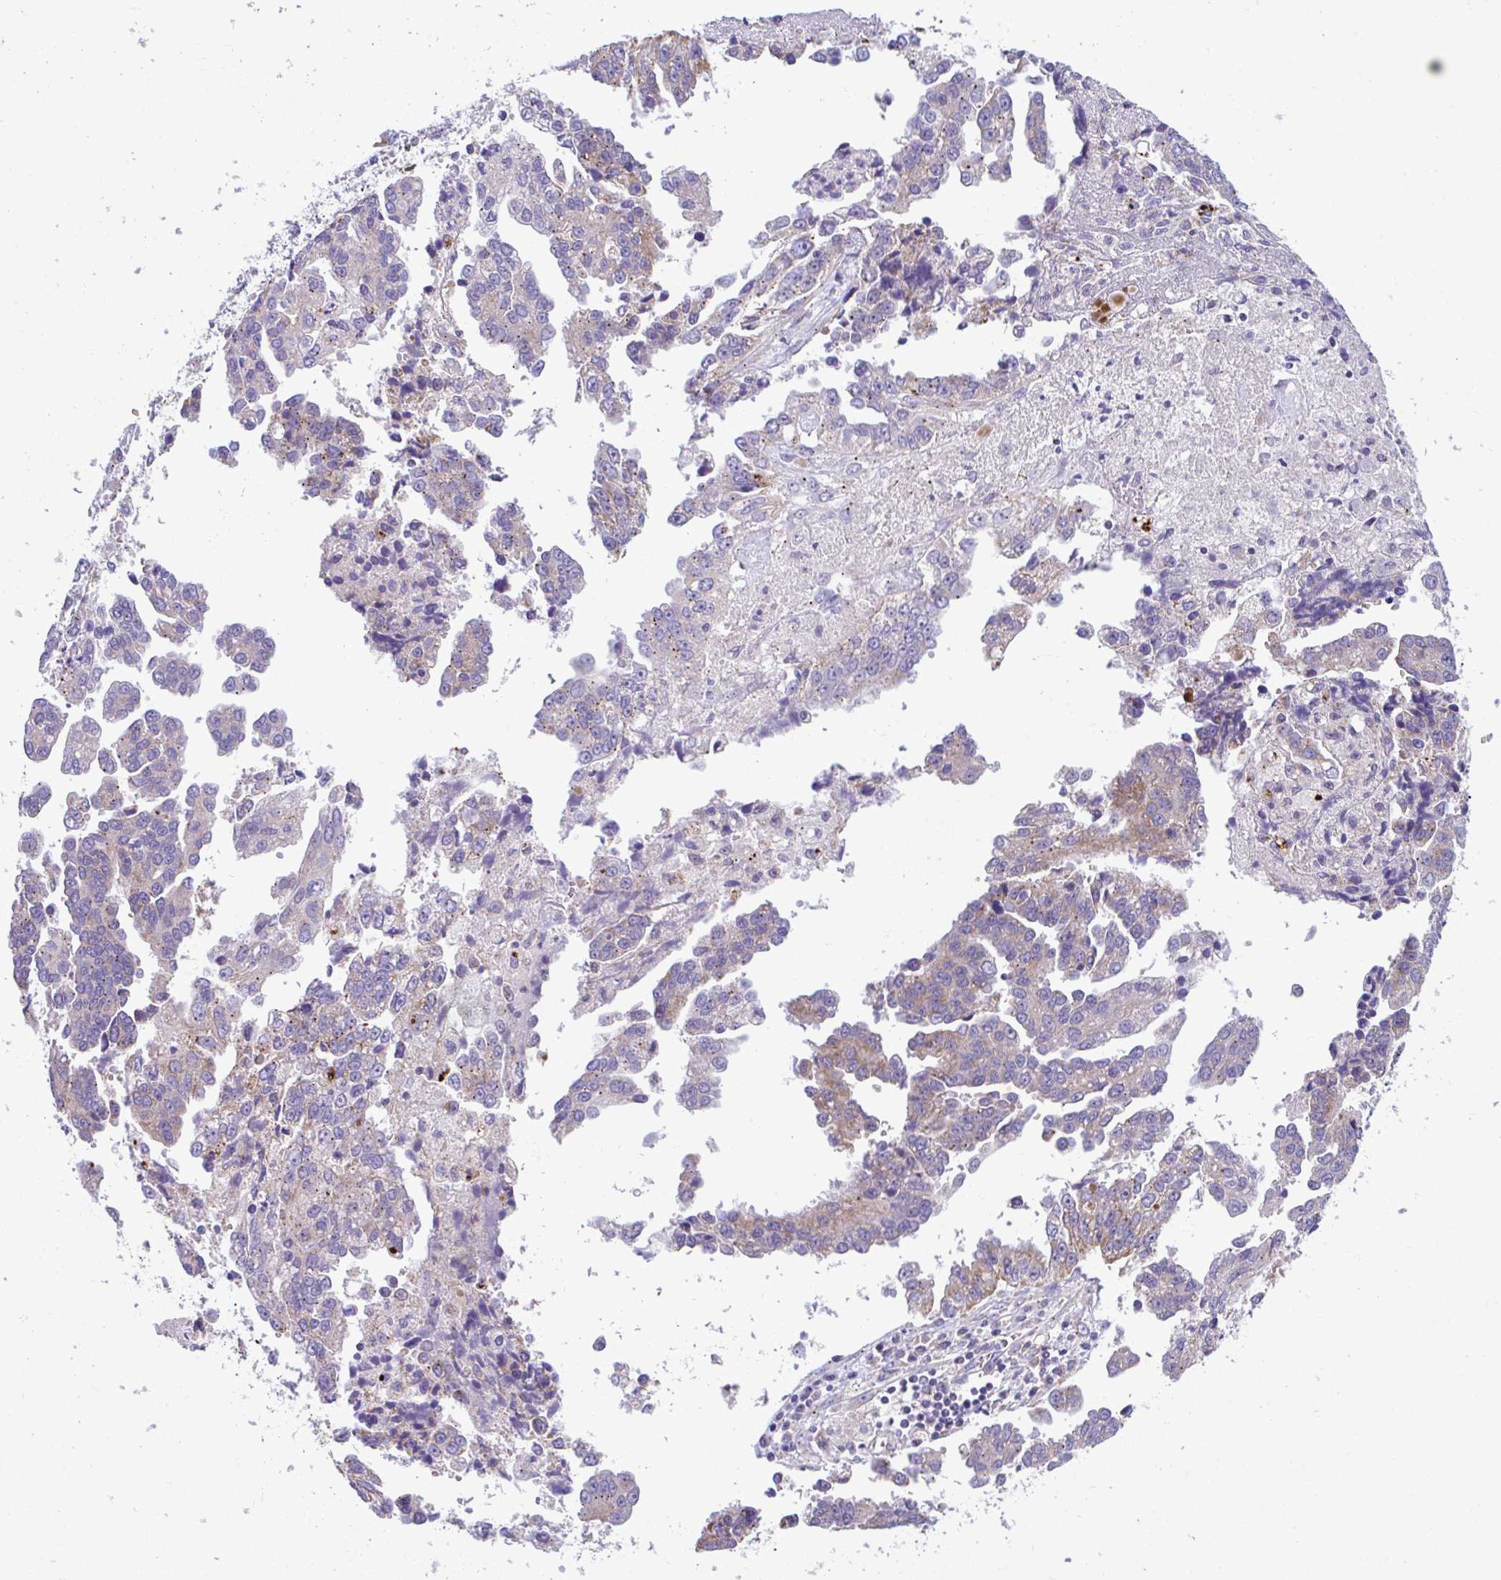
{"staining": {"intensity": "weak", "quantity": "25%-75%", "location": "cytoplasmic/membranous"}, "tissue": "ovarian cancer", "cell_type": "Tumor cells", "image_type": "cancer", "snomed": [{"axis": "morphology", "description": "Cystadenocarcinoma, serous, NOS"}, {"axis": "topography", "description": "Ovary"}], "caption": "High-magnification brightfield microscopy of serous cystadenocarcinoma (ovarian) stained with DAB (3,3'-diaminobenzidine) (brown) and counterstained with hematoxylin (blue). tumor cells exhibit weak cytoplasmic/membranous staining is identified in approximately25%-75% of cells.", "gene": "MRPS16", "patient": {"sex": "female", "age": 75}}